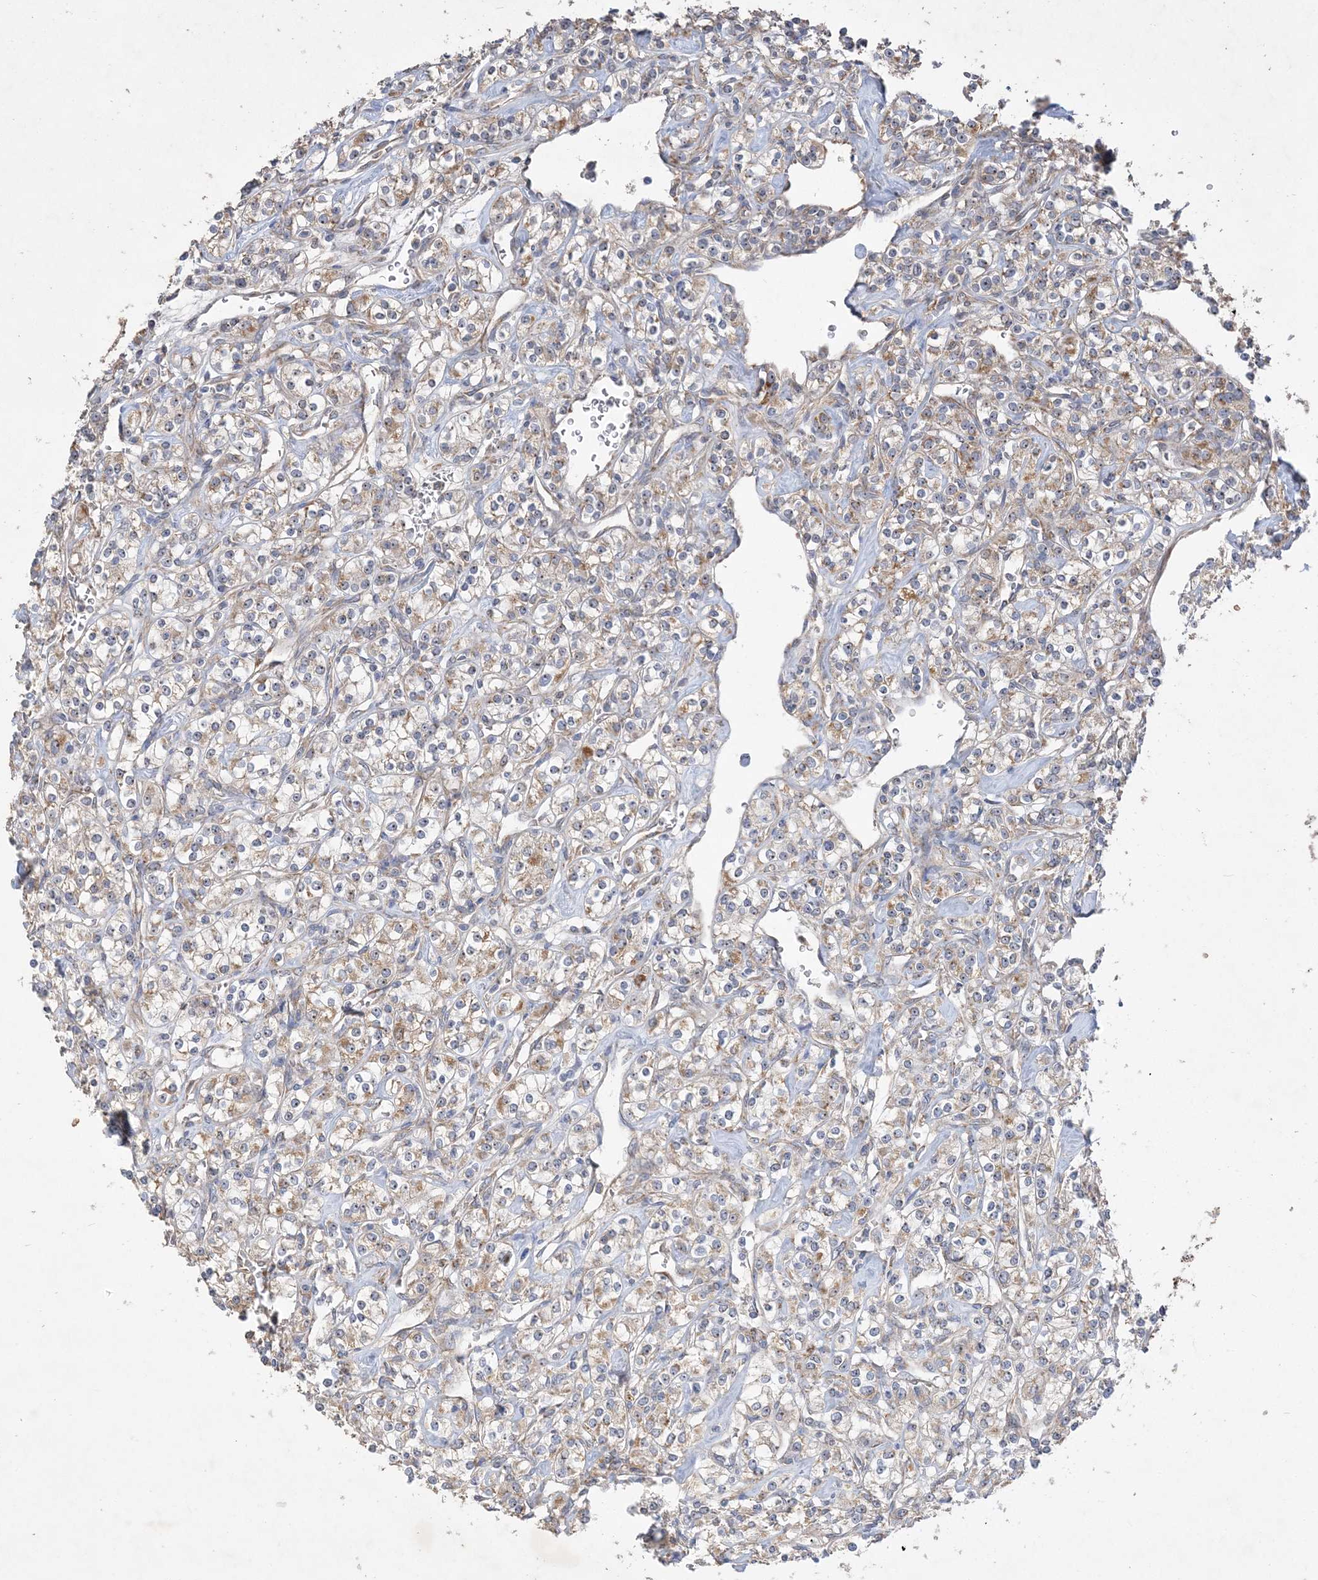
{"staining": {"intensity": "weak", "quantity": "25%-75%", "location": "cytoplasmic/membranous"}, "tissue": "renal cancer", "cell_type": "Tumor cells", "image_type": "cancer", "snomed": [{"axis": "morphology", "description": "Adenocarcinoma, NOS"}, {"axis": "topography", "description": "Kidney"}], "caption": "Adenocarcinoma (renal) was stained to show a protein in brown. There is low levels of weak cytoplasmic/membranous expression in about 25%-75% of tumor cells. Using DAB (brown) and hematoxylin (blue) stains, captured at high magnification using brightfield microscopy.", "gene": "FEZ2", "patient": {"sex": "male", "age": 77}}